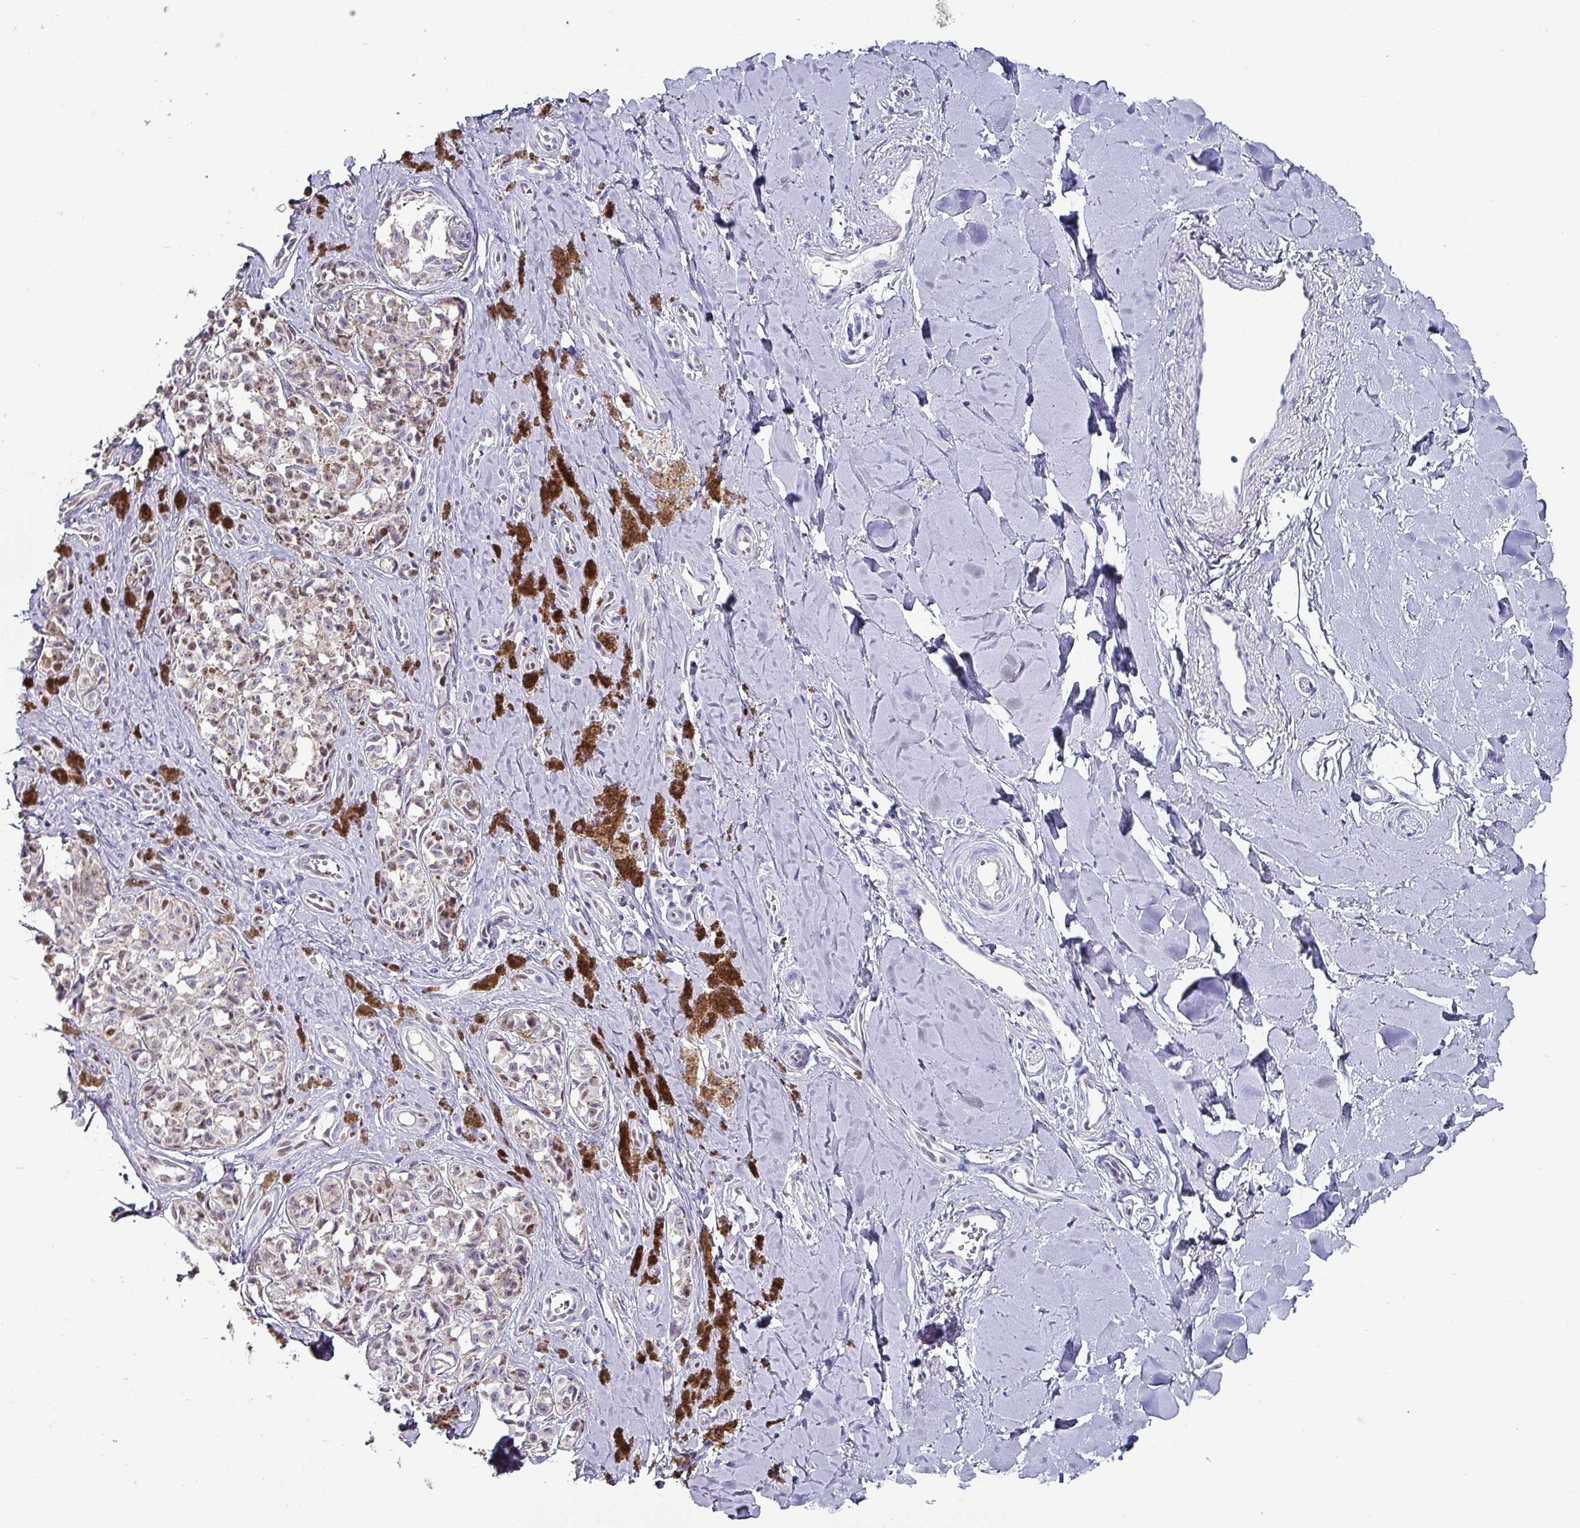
{"staining": {"intensity": "weak", "quantity": "25%-75%", "location": "nuclear"}, "tissue": "melanoma", "cell_type": "Tumor cells", "image_type": "cancer", "snomed": [{"axis": "morphology", "description": "Malignant melanoma, NOS"}, {"axis": "topography", "description": "Skin"}], "caption": "Immunohistochemical staining of human malignant melanoma reveals low levels of weak nuclear protein positivity in about 25%-75% of tumor cells.", "gene": "ZNF816-ZNF321P", "patient": {"sex": "female", "age": 65}}